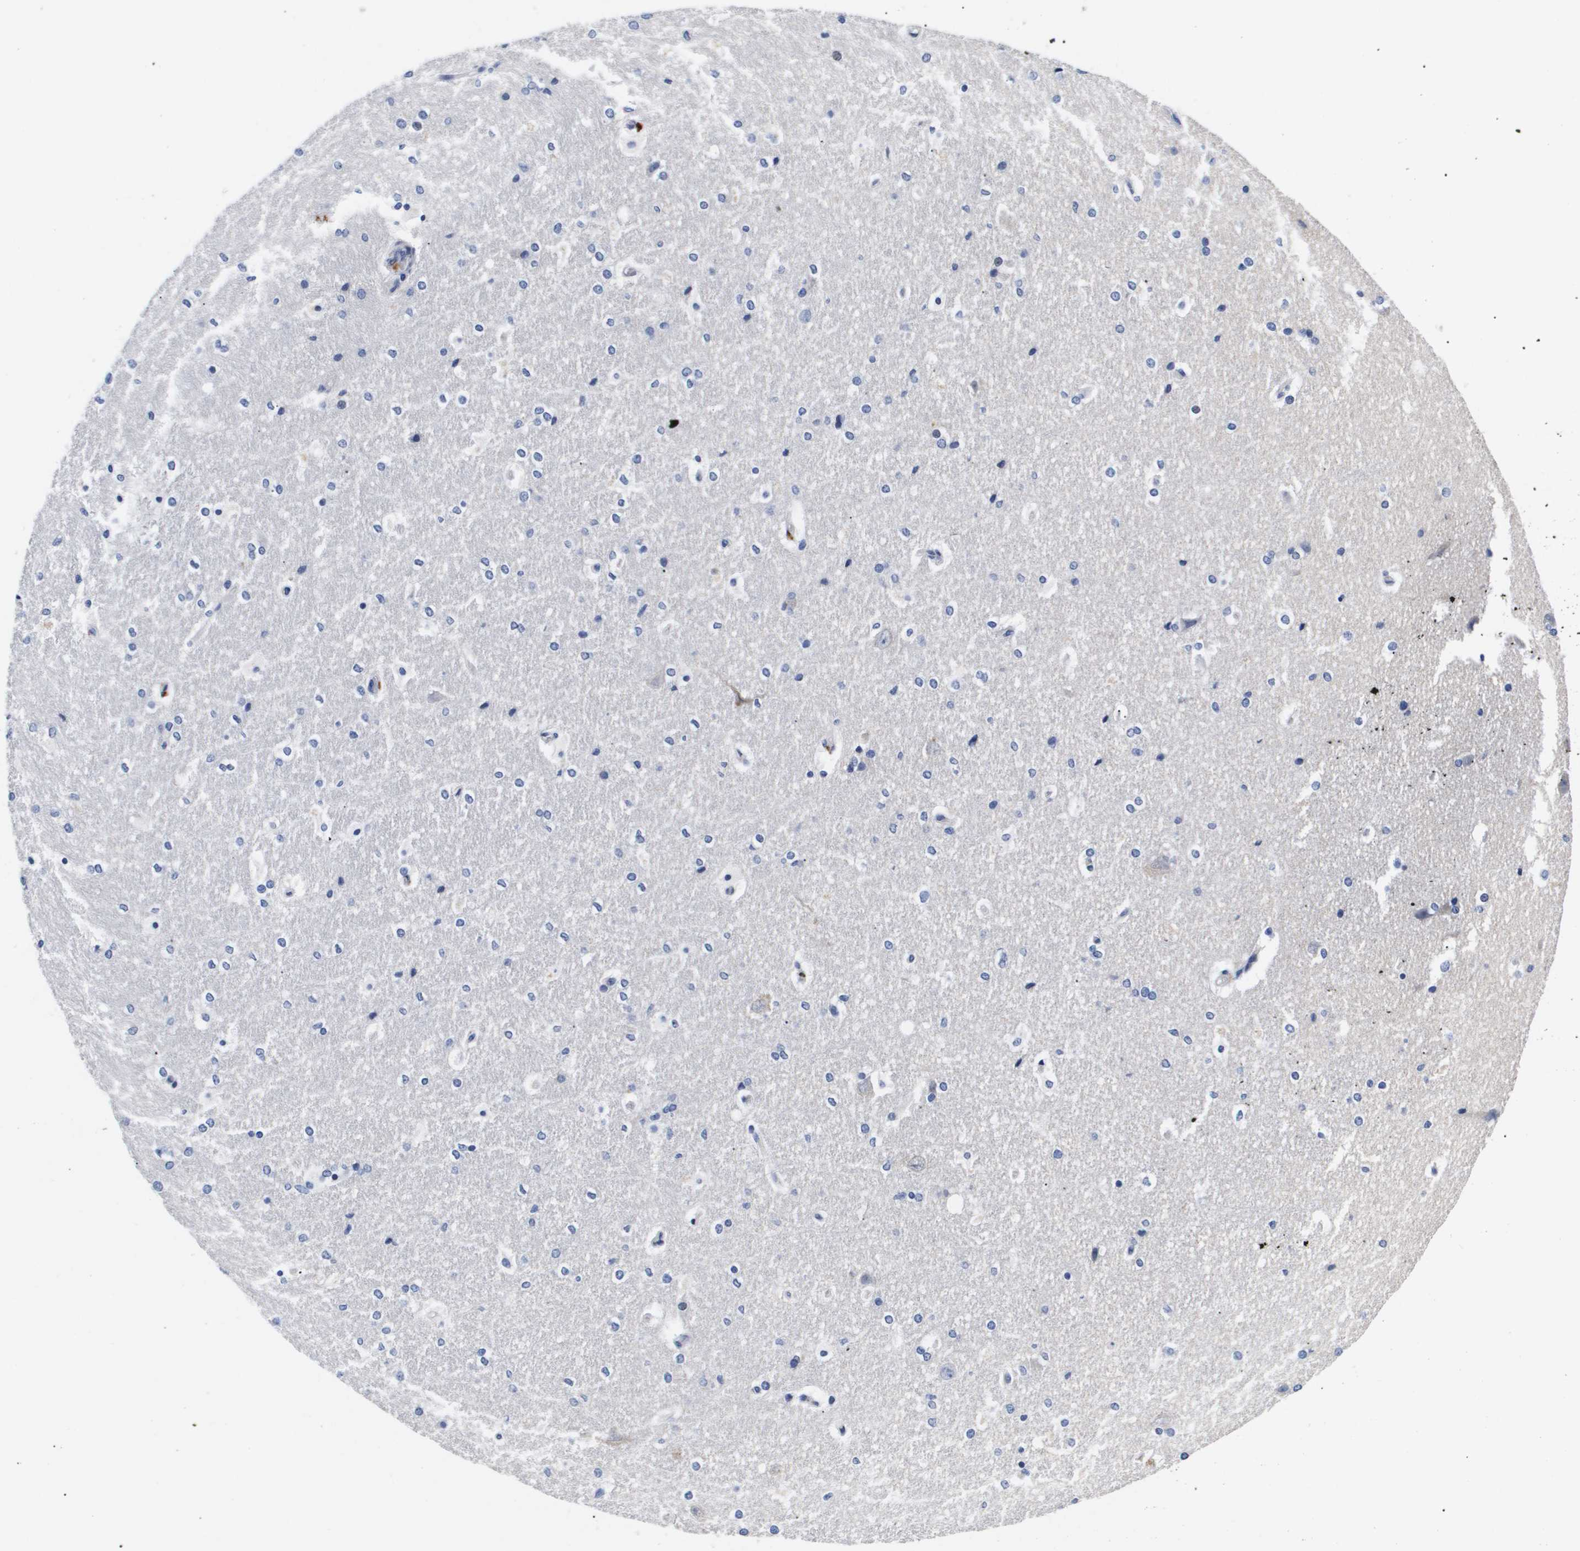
{"staining": {"intensity": "negative", "quantity": "none", "location": "none"}, "tissue": "hippocampus", "cell_type": "Glial cells", "image_type": "normal", "snomed": [{"axis": "morphology", "description": "Normal tissue, NOS"}, {"axis": "topography", "description": "Hippocampus"}], "caption": "DAB immunohistochemical staining of benign human hippocampus demonstrates no significant expression in glial cells.", "gene": "ATP6V0A4", "patient": {"sex": "female", "age": 19}}